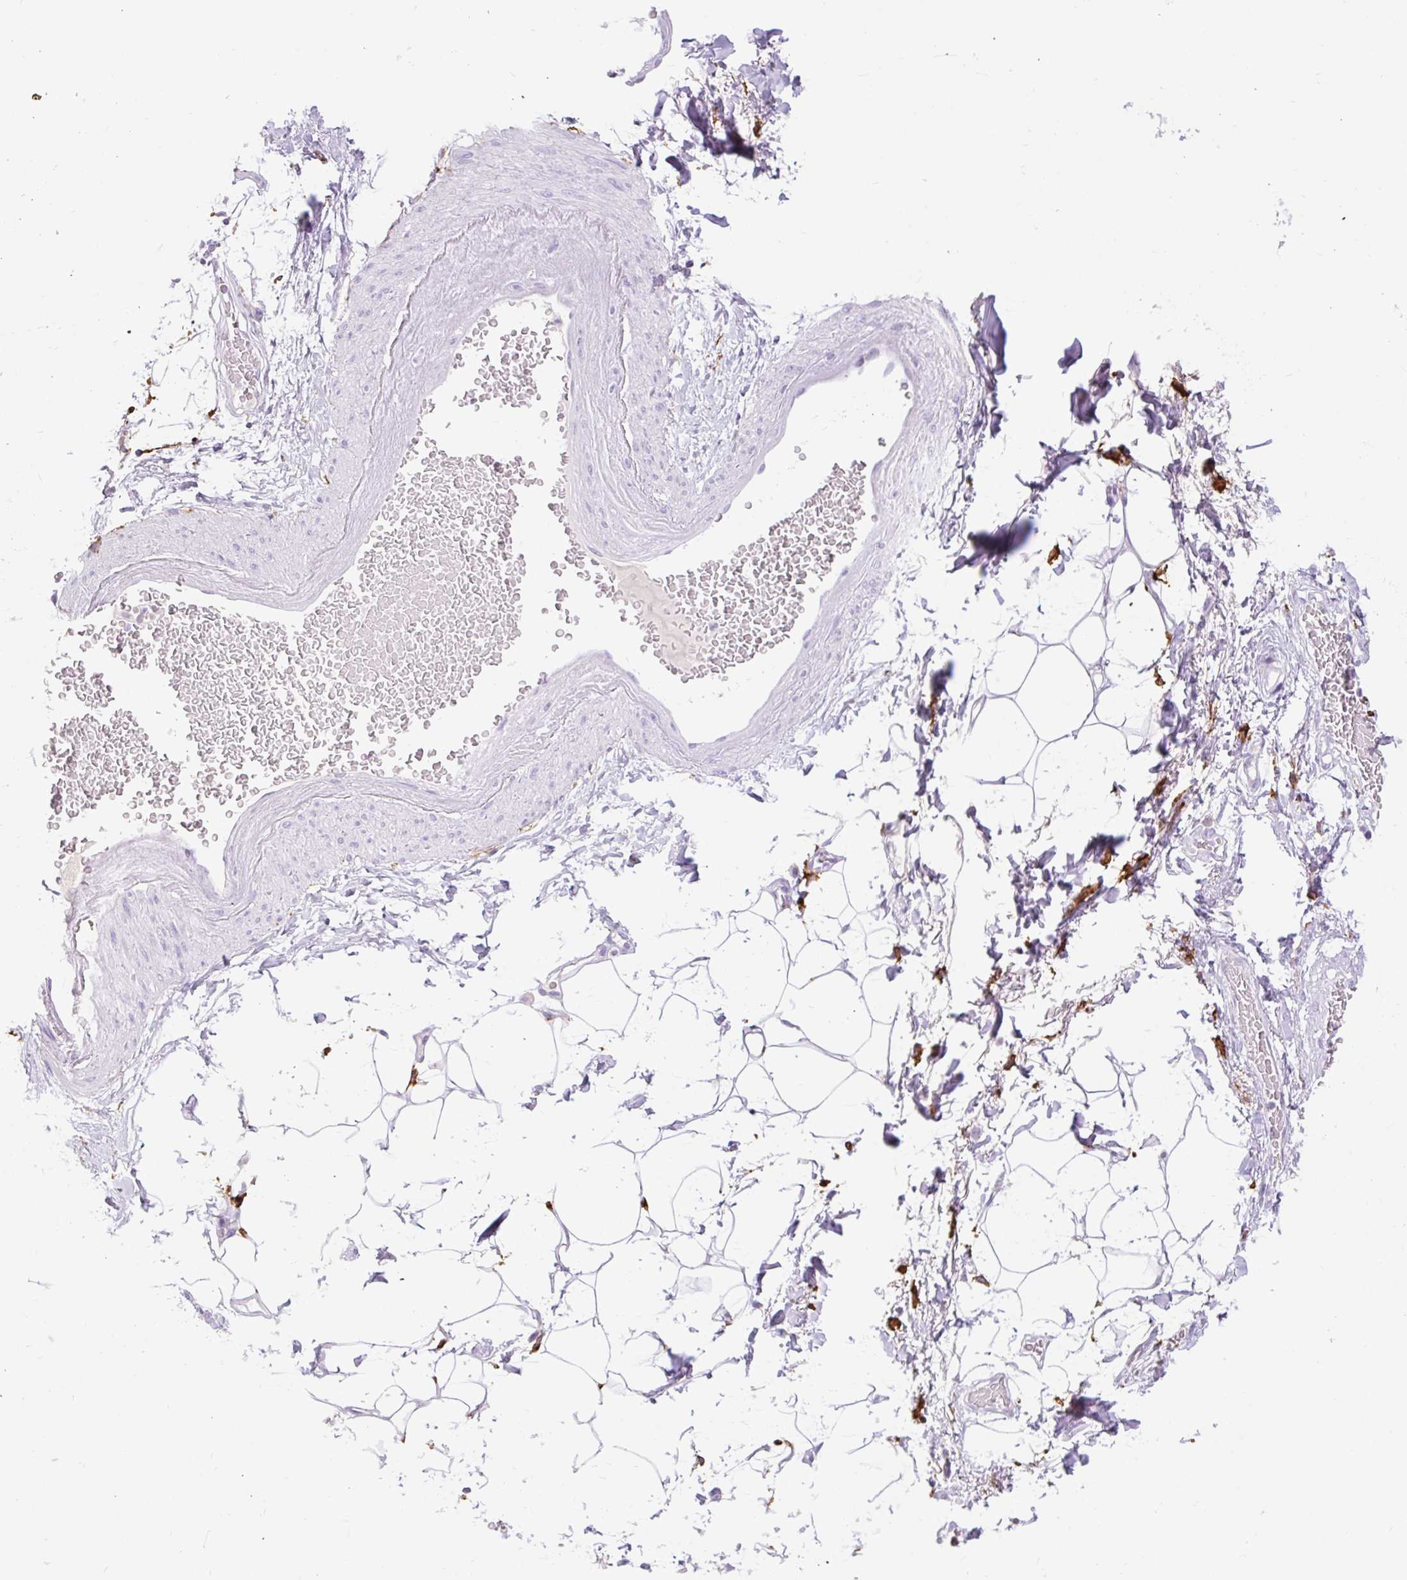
{"staining": {"intensity": "negative", "quantity": "none", "location": "none"}, "tissue": "adipose tissue", "cell_type": "Adipocytes", "image_type": "normal", "snomed": [{"axis": "morphology", "description": "Normal tissue, NOS"}, {"axis": "topography", "description": "Vagina"}, {"axis": "topography", "description": "Peripheral nerve tissue"}], "caption": "This is an immunohistochemistry histopathology image of benign adipose tissue. There is no staining in adipocytes.", "gene": "SIGLEC1", "patient": {"sex": "female", "age": 71}}